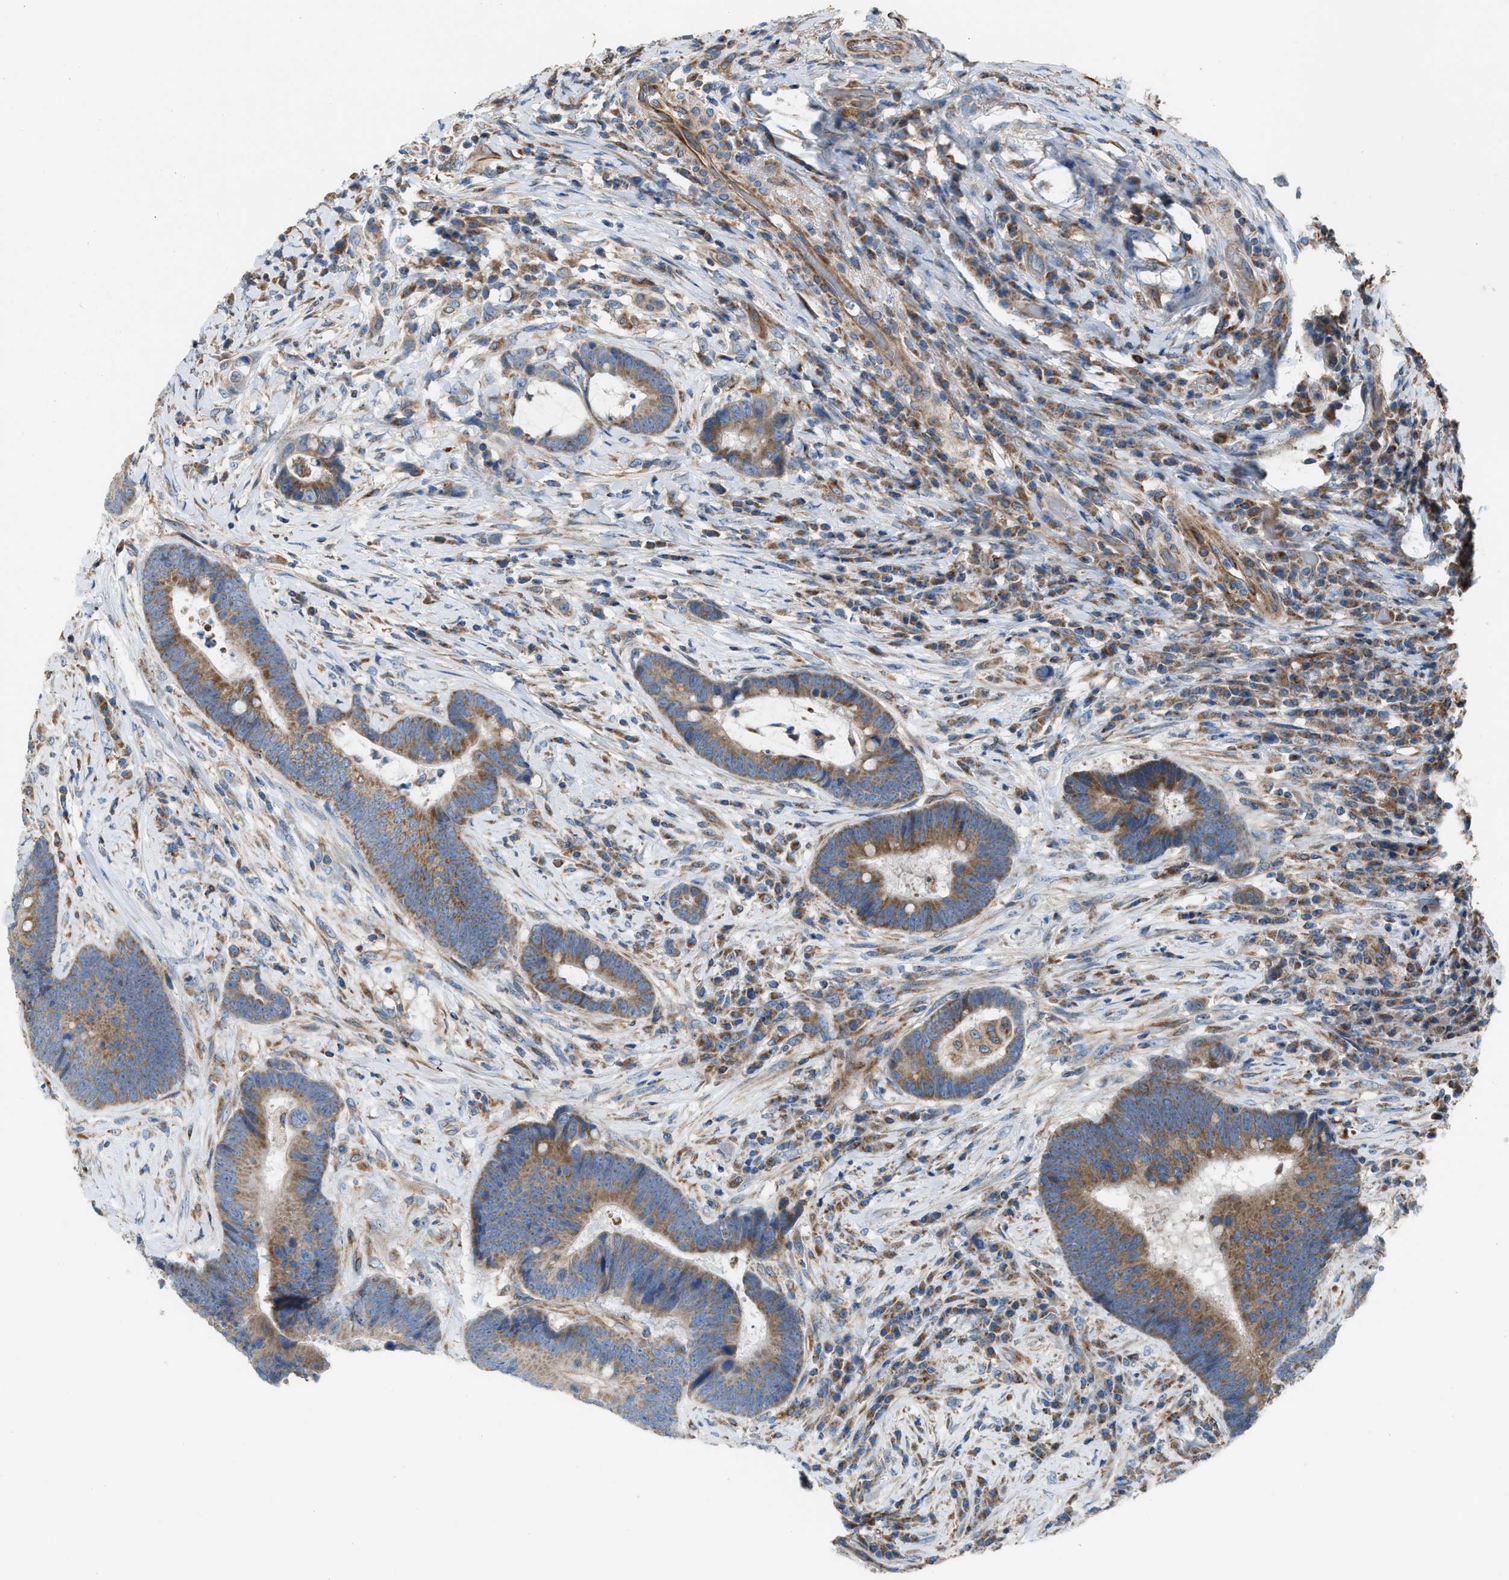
{"staining": {"intensity": "moderate", "quantity": ">75%", "location": "cytoplasmic/membranous"}, "tissue": "colorectal cancer", "cell_type": "Tumor cells", "image_type": "cancer", "snomed": [{"axis": "morphology", "description": "Adenocarcinoma, NOS"}, {"axis": "topography", "description": "Rectum"}, {"axis": "topography", "description": "Anal"}], "caption": "Adenocarcinoma (colorectal) stained with a protein marker shows moderate staining in tumor cells.", "gene": "SLC10A3", "patient": {"sex": "female", "age": 89}}